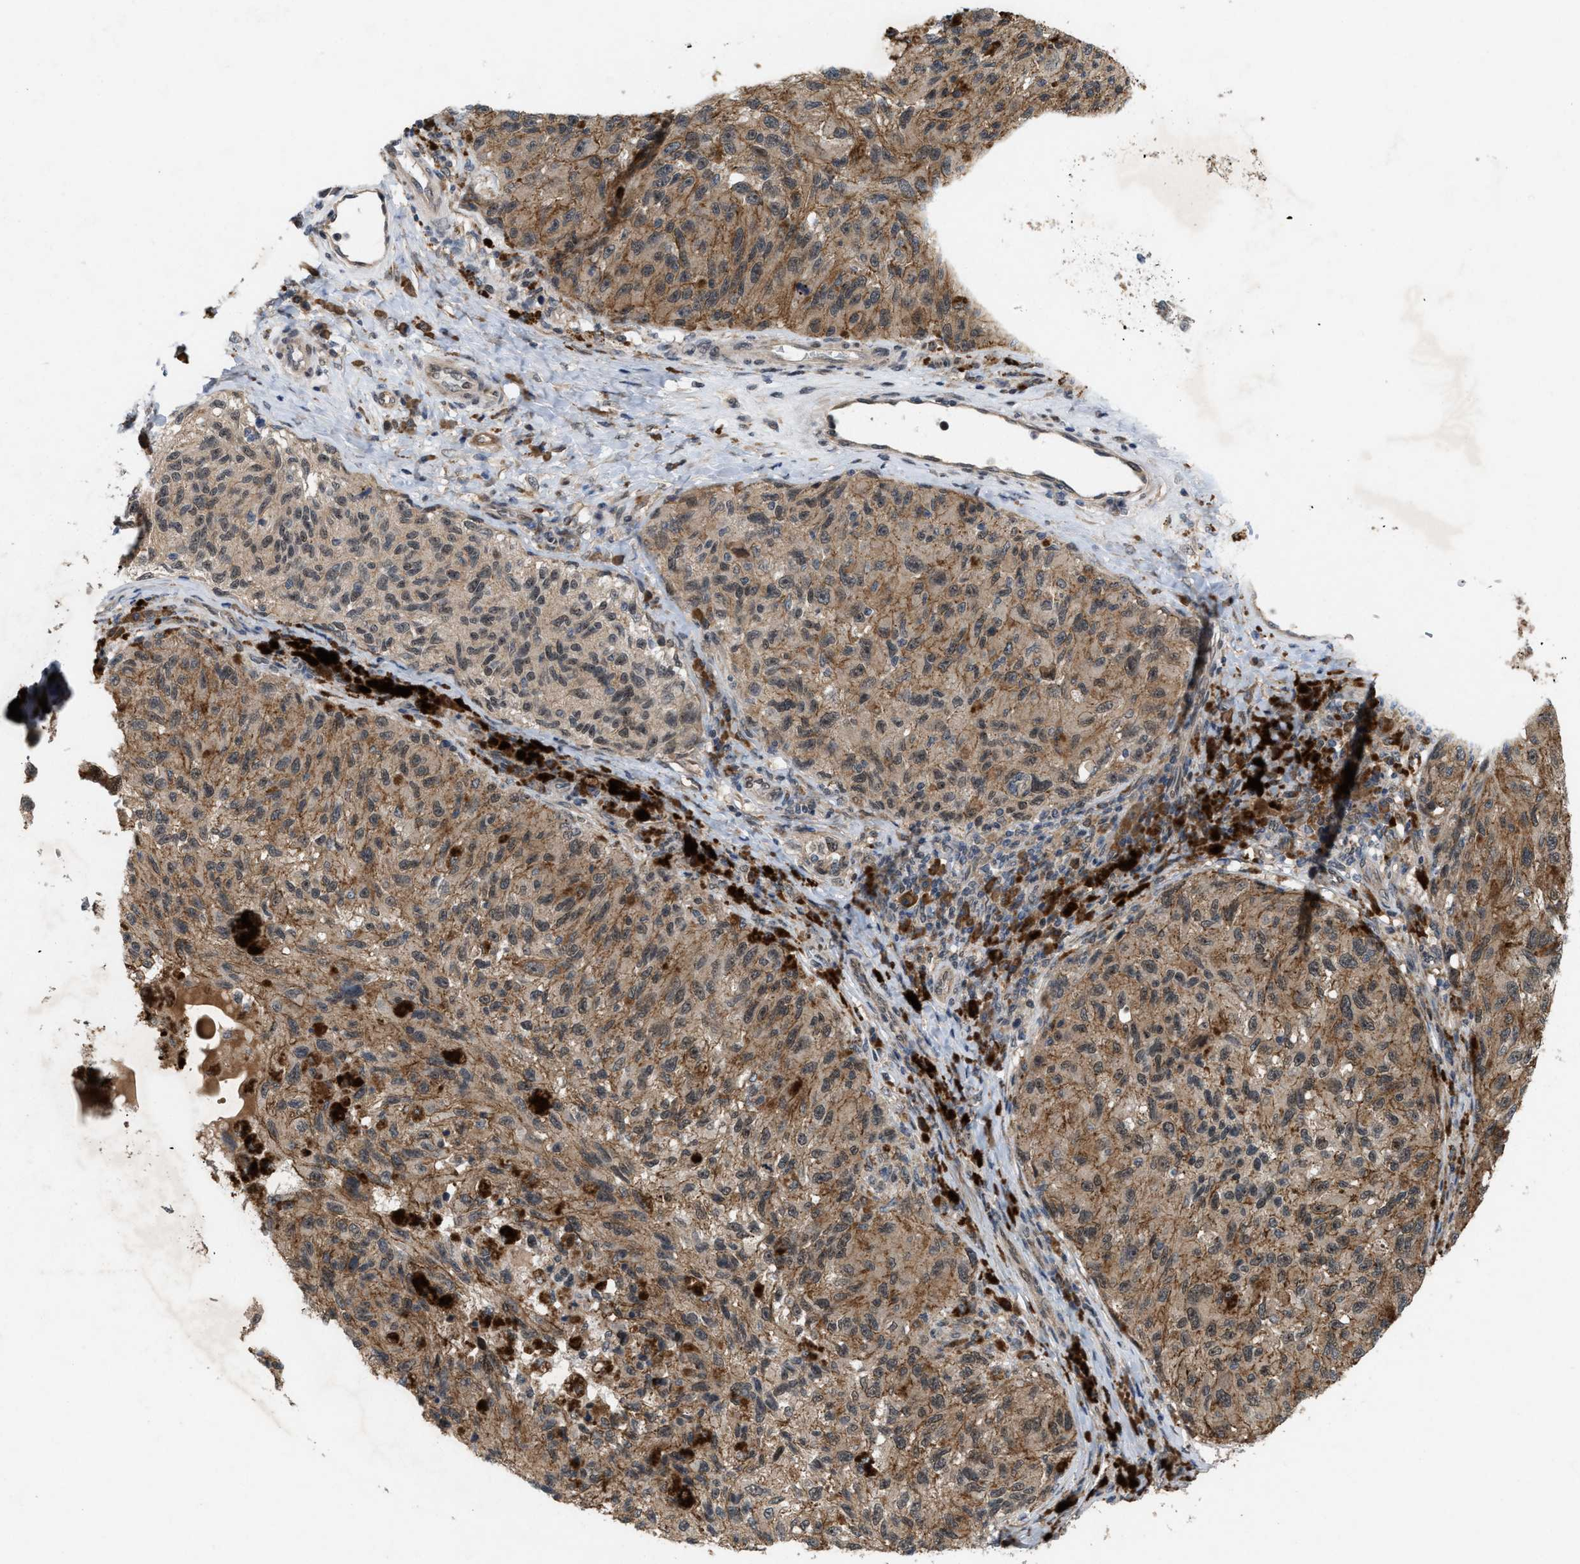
{"staining": {"intensity": "moderate", "quantity": ">75%", "location": "cytoplasmic/membranous"}, "tissue": "melanoma", "cell_type": "Tumor cells", "image_type": "cancer", "snomed": [{"axis": "morphology", "description": "Malignant melanoma, NOS"}, {"axis": "topography", "description": "Skin"}], "caption": "About >75% of tumor cells in melanoma display moderate cytoplasmic/membranous protein staining as visualized by brown immunohistochemical staining.", "gene": "MFSD6", "patient": {"sex": "female", "age": 73}}